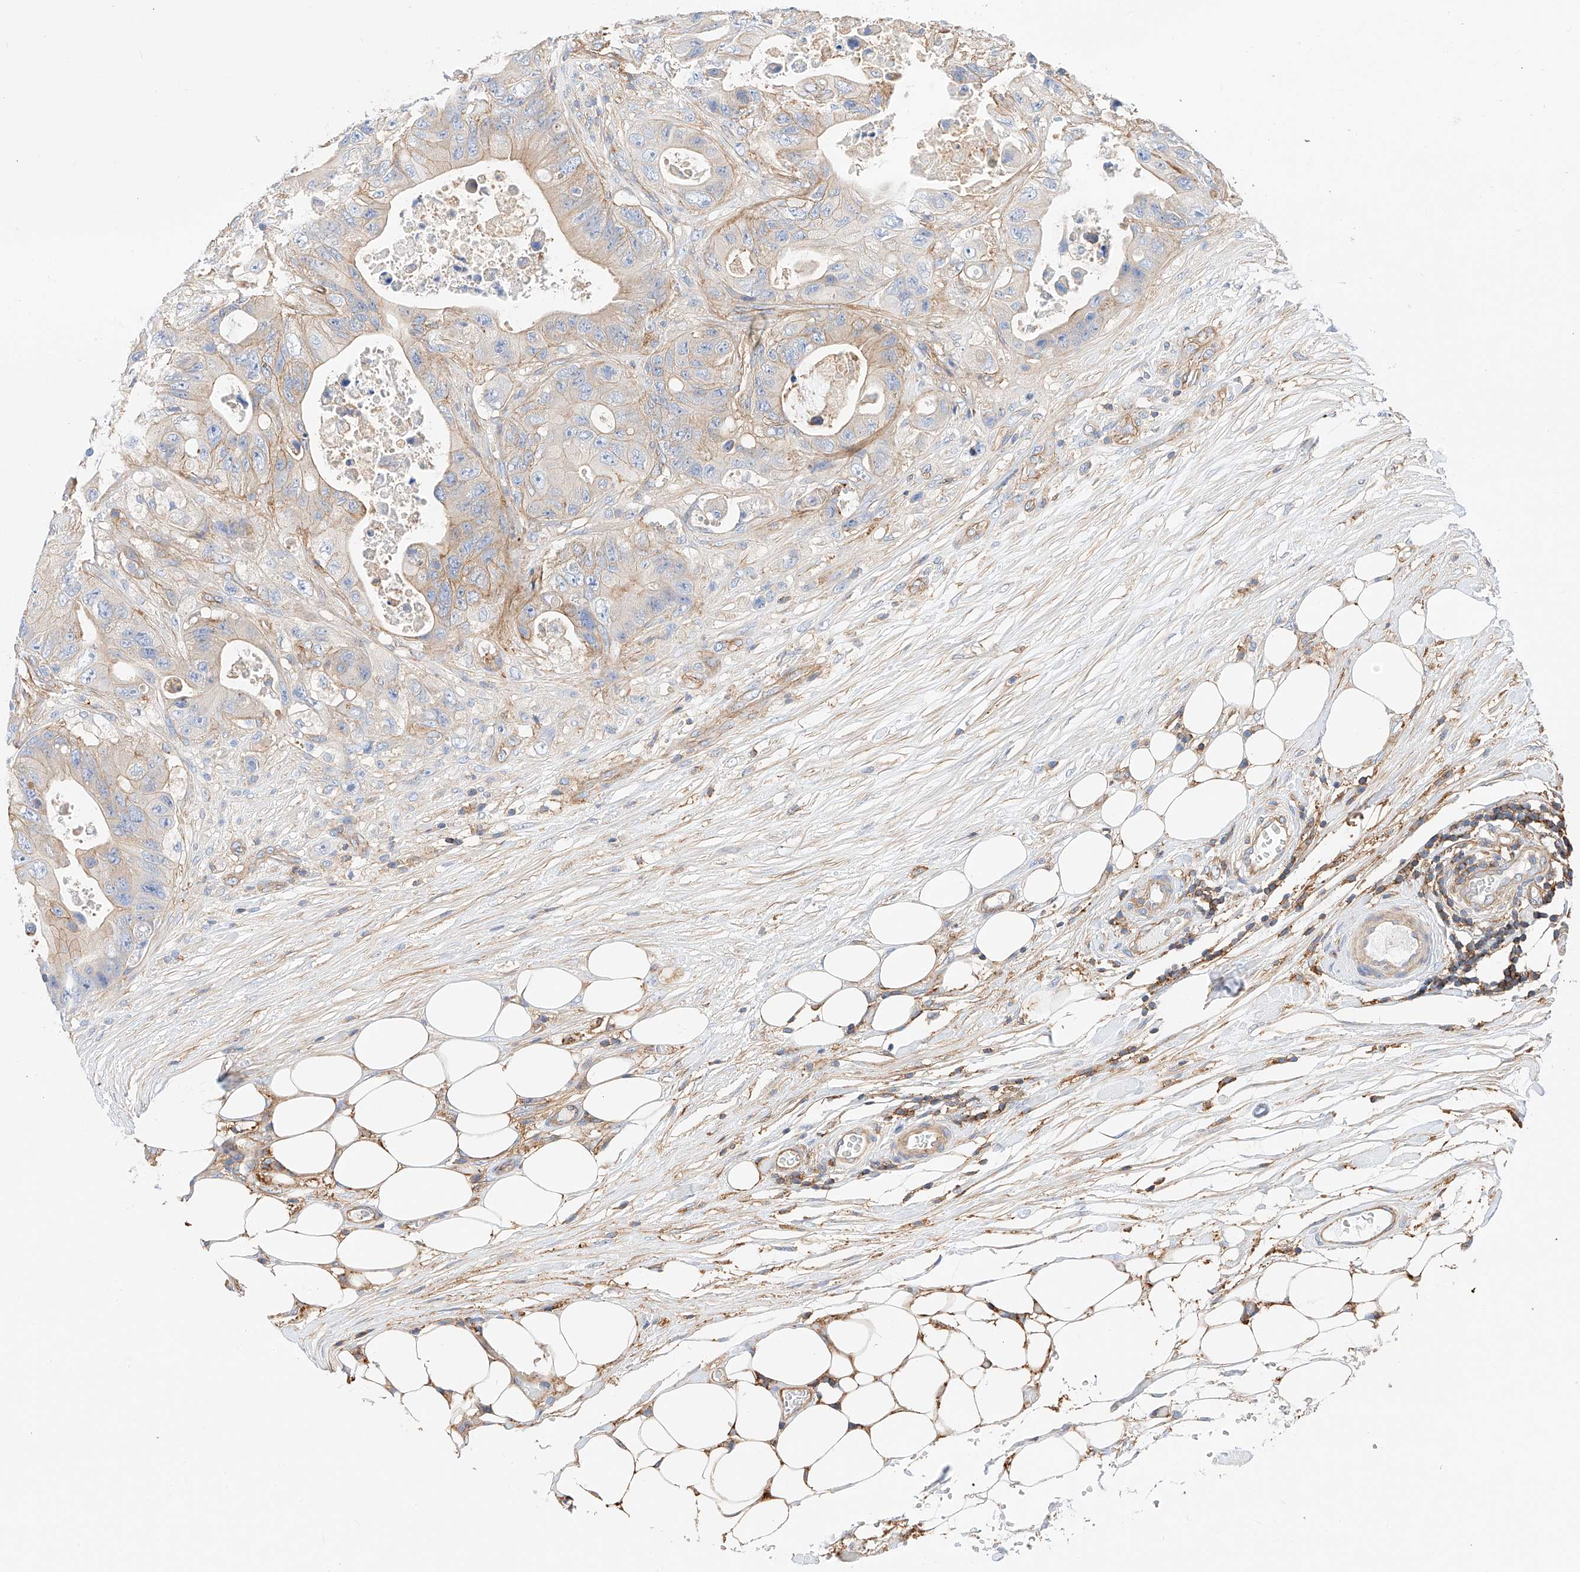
{"staining": {"intensity": "moderate", "quantity": "<25%", "location": "cytoplasmic/membranous"}, "tissue": "colorectal cancer", "cell_type": "Tumor cells", "image_type": "cancer", "snomed": [{"axis": "morphology", "description": "Adenocarcinoma, NOS"}, {"axis": "topography", "description": "Colon"}], "caption": "A low amount of moderate cytoplasmic/membranous expression is present in about <25% of tumor cells in colorectal cancer (adenocarcinoma) tissue.", "gene": "HAUS4", "patient": {"sex": "female", "age": 46}}